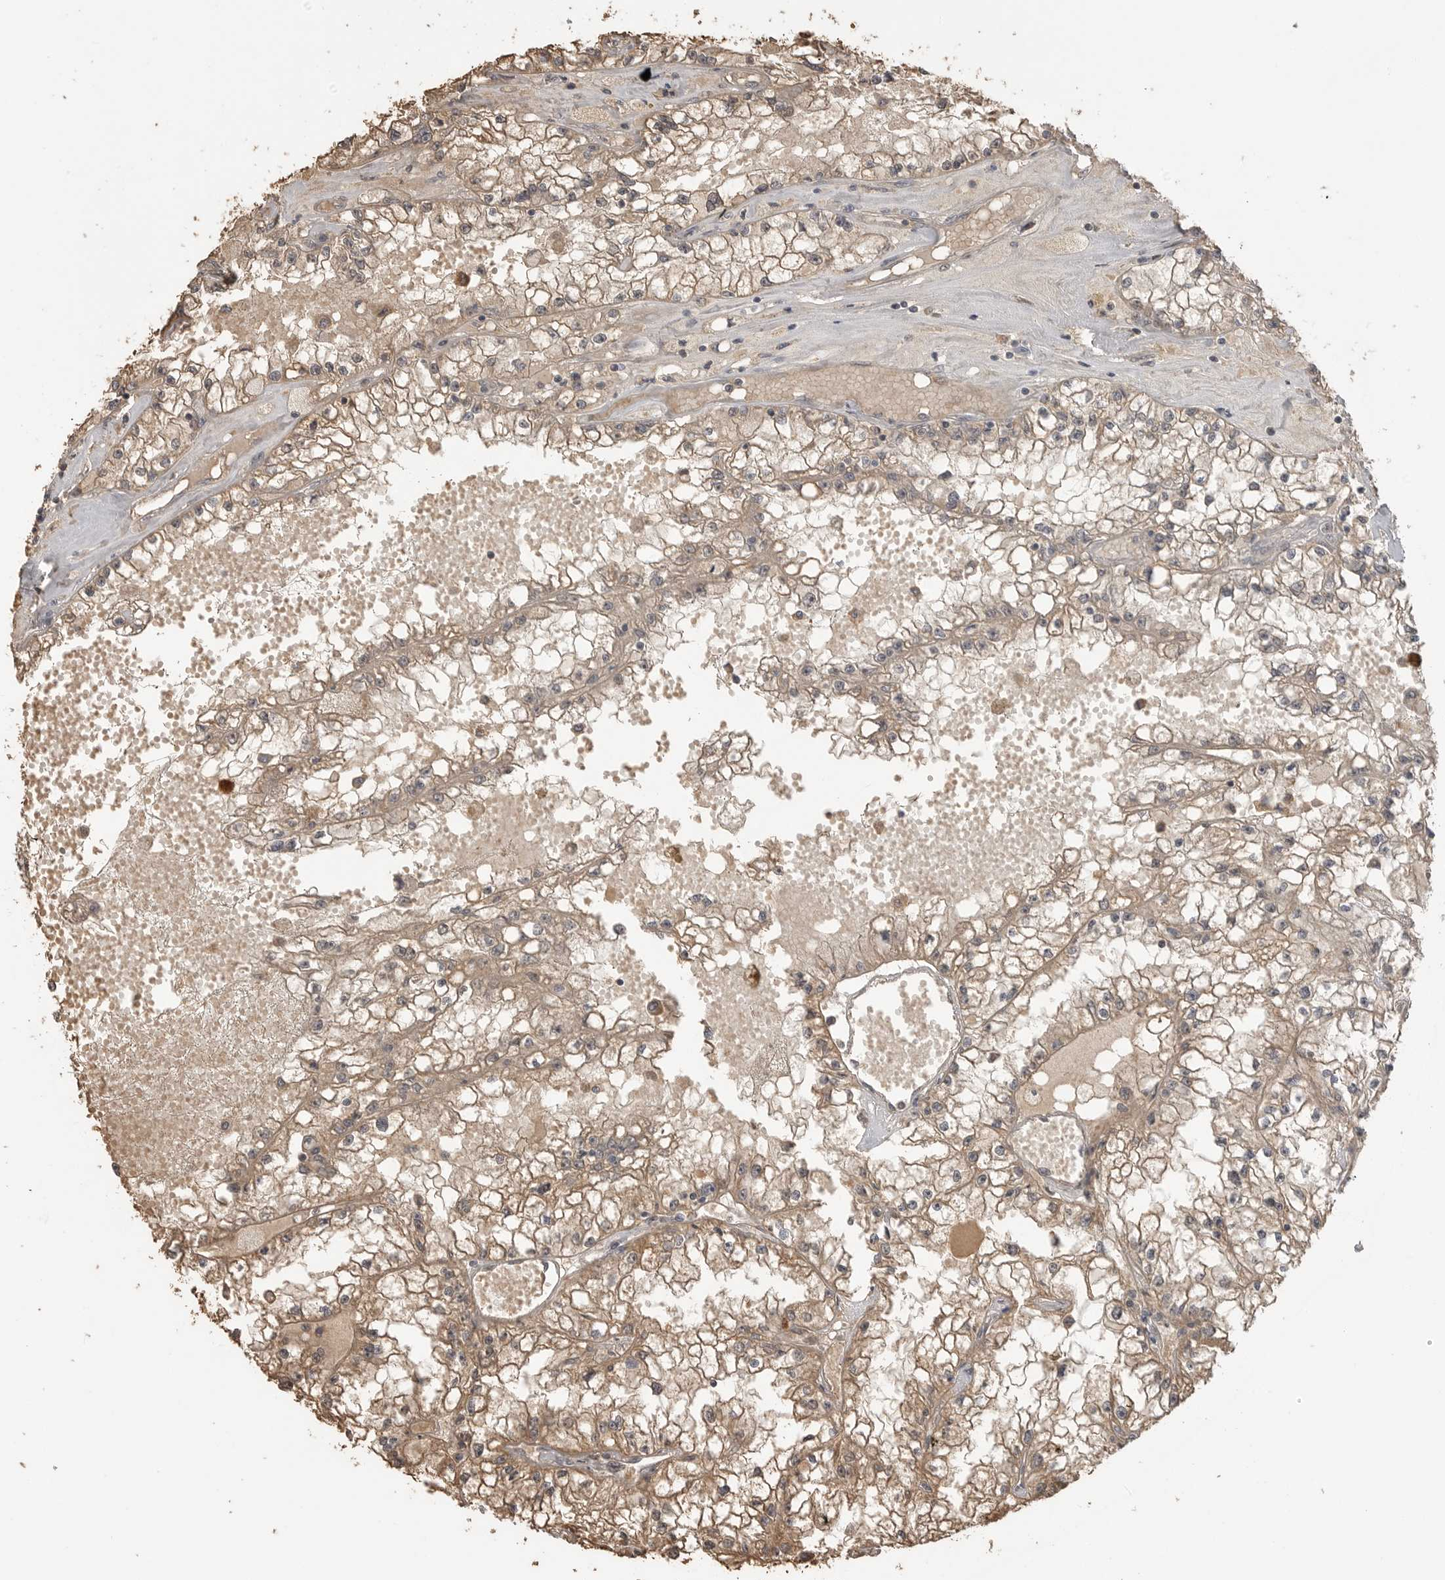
{"staining": {"intensity": "moderate", "quantity": ">75%", "location": "cytoplasmic/membranous"}, "tissue": "renal cancer", "cell_type": "Tumor cells", "image_type": "cancer", "snomed": [{"axis": "morphology", "description": "Adenocarcinoma, NOS"}, {"axis": "topography", "description": "Kidney"}], "caption": "The photomicrograph exhibits a brown stain indicating the presence of a protein in the cytoplasmic/membranous of tumor cells in renal cancer (adenocarcinoma). The staining was performed using DAB (3,3'-diaminobenzidine), with brown indicating positive protein expression. Nuclei are stained blue with hematoxylin.", "gene": "ASPSCR1", "patient": {"sex": "male", "age": 56}}